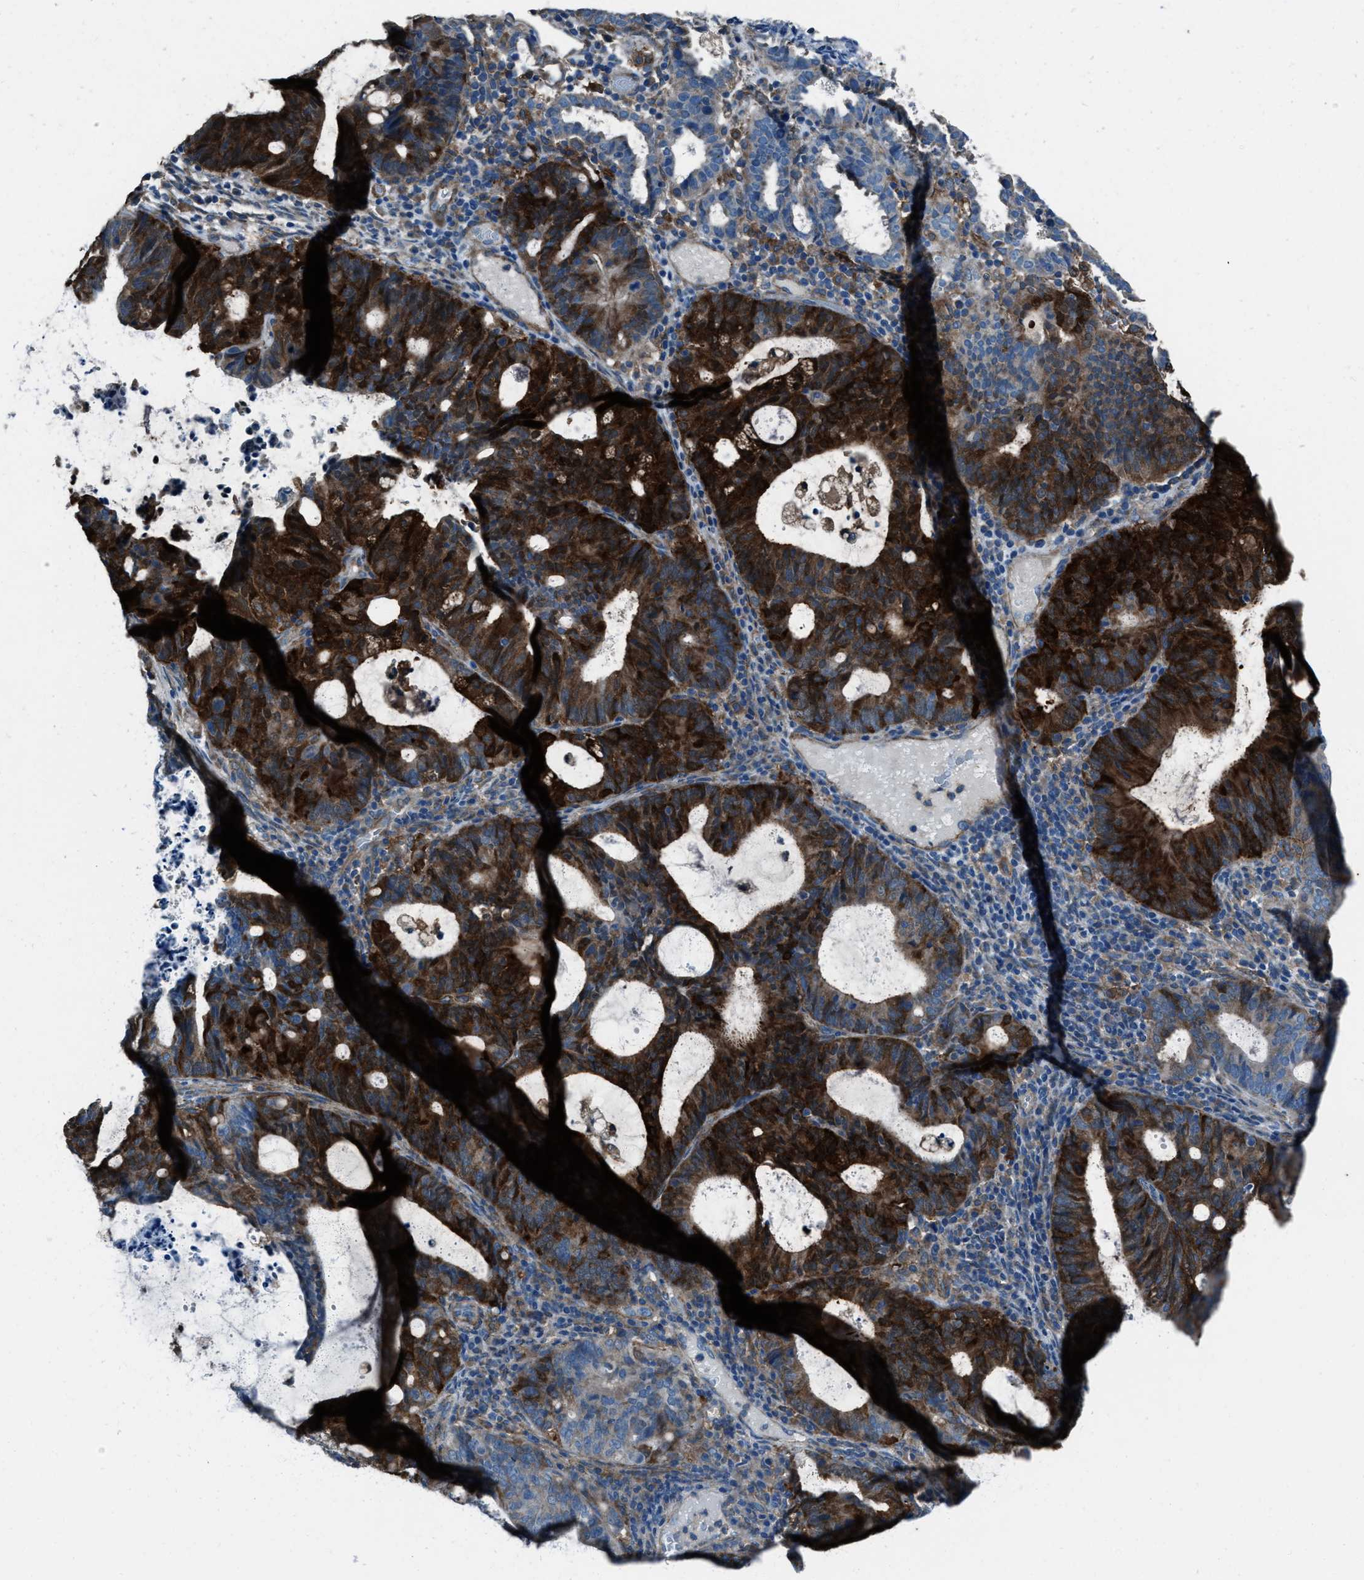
{"staining": {"intensity": "strong", "quantity": "25%-75%", "location": "cytoplasmic/membranous"}, "tissue": "endometrial cancer", "cell_type": "Tumor cells", "image_type": "cancer", "snomed": [{"axis": "morphology", "description": "Adenocarcinoma, NOS"}, {"axis": "topography", "description": "Uterus"}], "caption": "Human endometrial cancer stained with a protein marker displays strong staining in tumor cells.", "gene": "SVIL", "patient": {"sex": "female", "age": 83}}